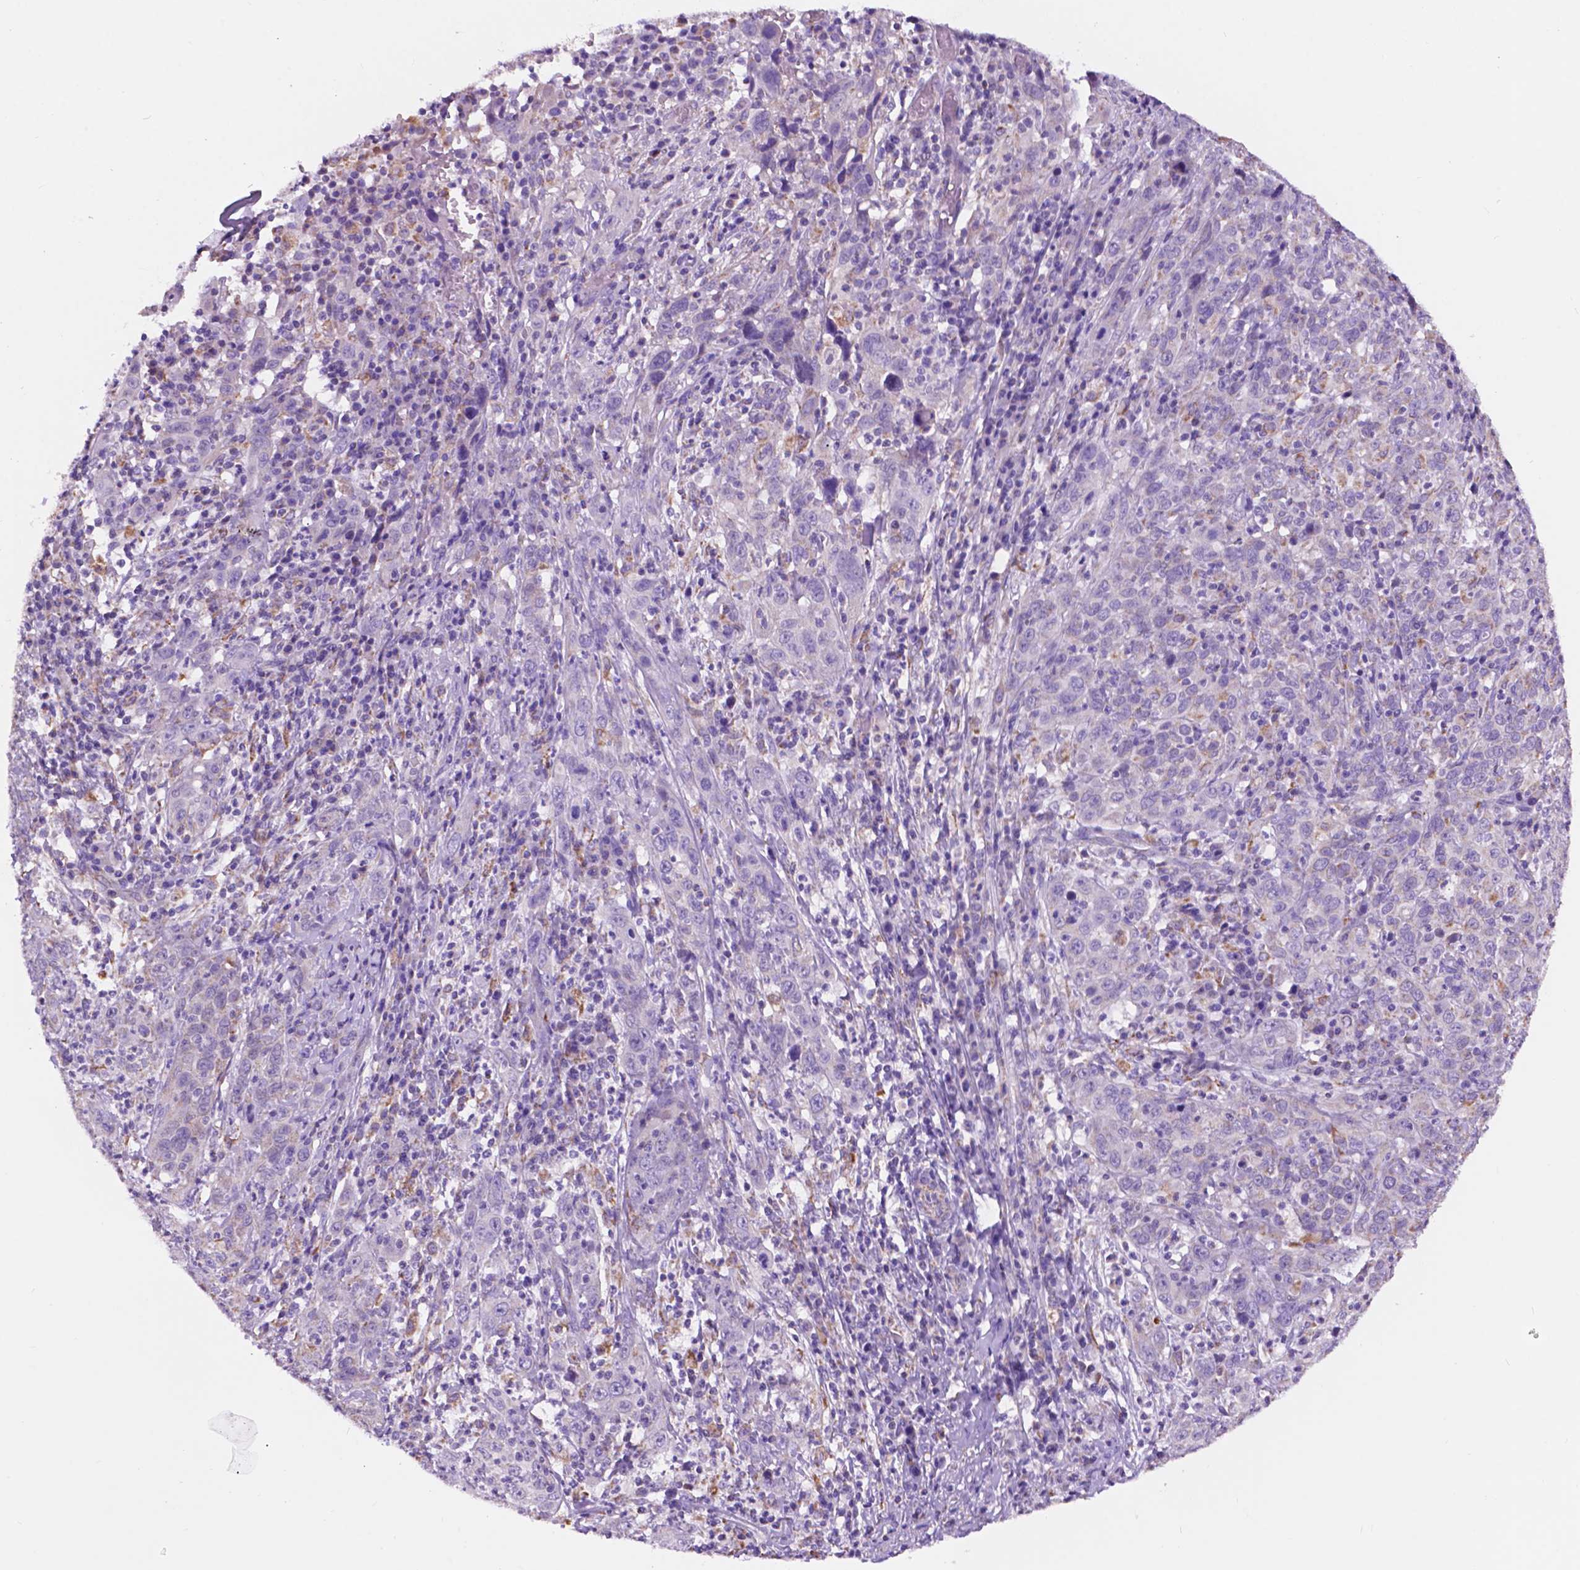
{"staining": {"intensity": "negative", "quantity": "none", "location": "none"}, "tissue": "cervical cancer", "cell_type": "Tumor cells", "image_type": "cancer", "snomed": [{"axis": "morphology", "description": "Squamous cell carcinoma, NOS"}, {"axis": "topography", "description": "Cervix"}], "caption": "There is no significant expression in tumor cells of squamous cell carcinoma (cervical).", "gene": "TRPV5", "patient": {"sex": "female", "age": 46}}